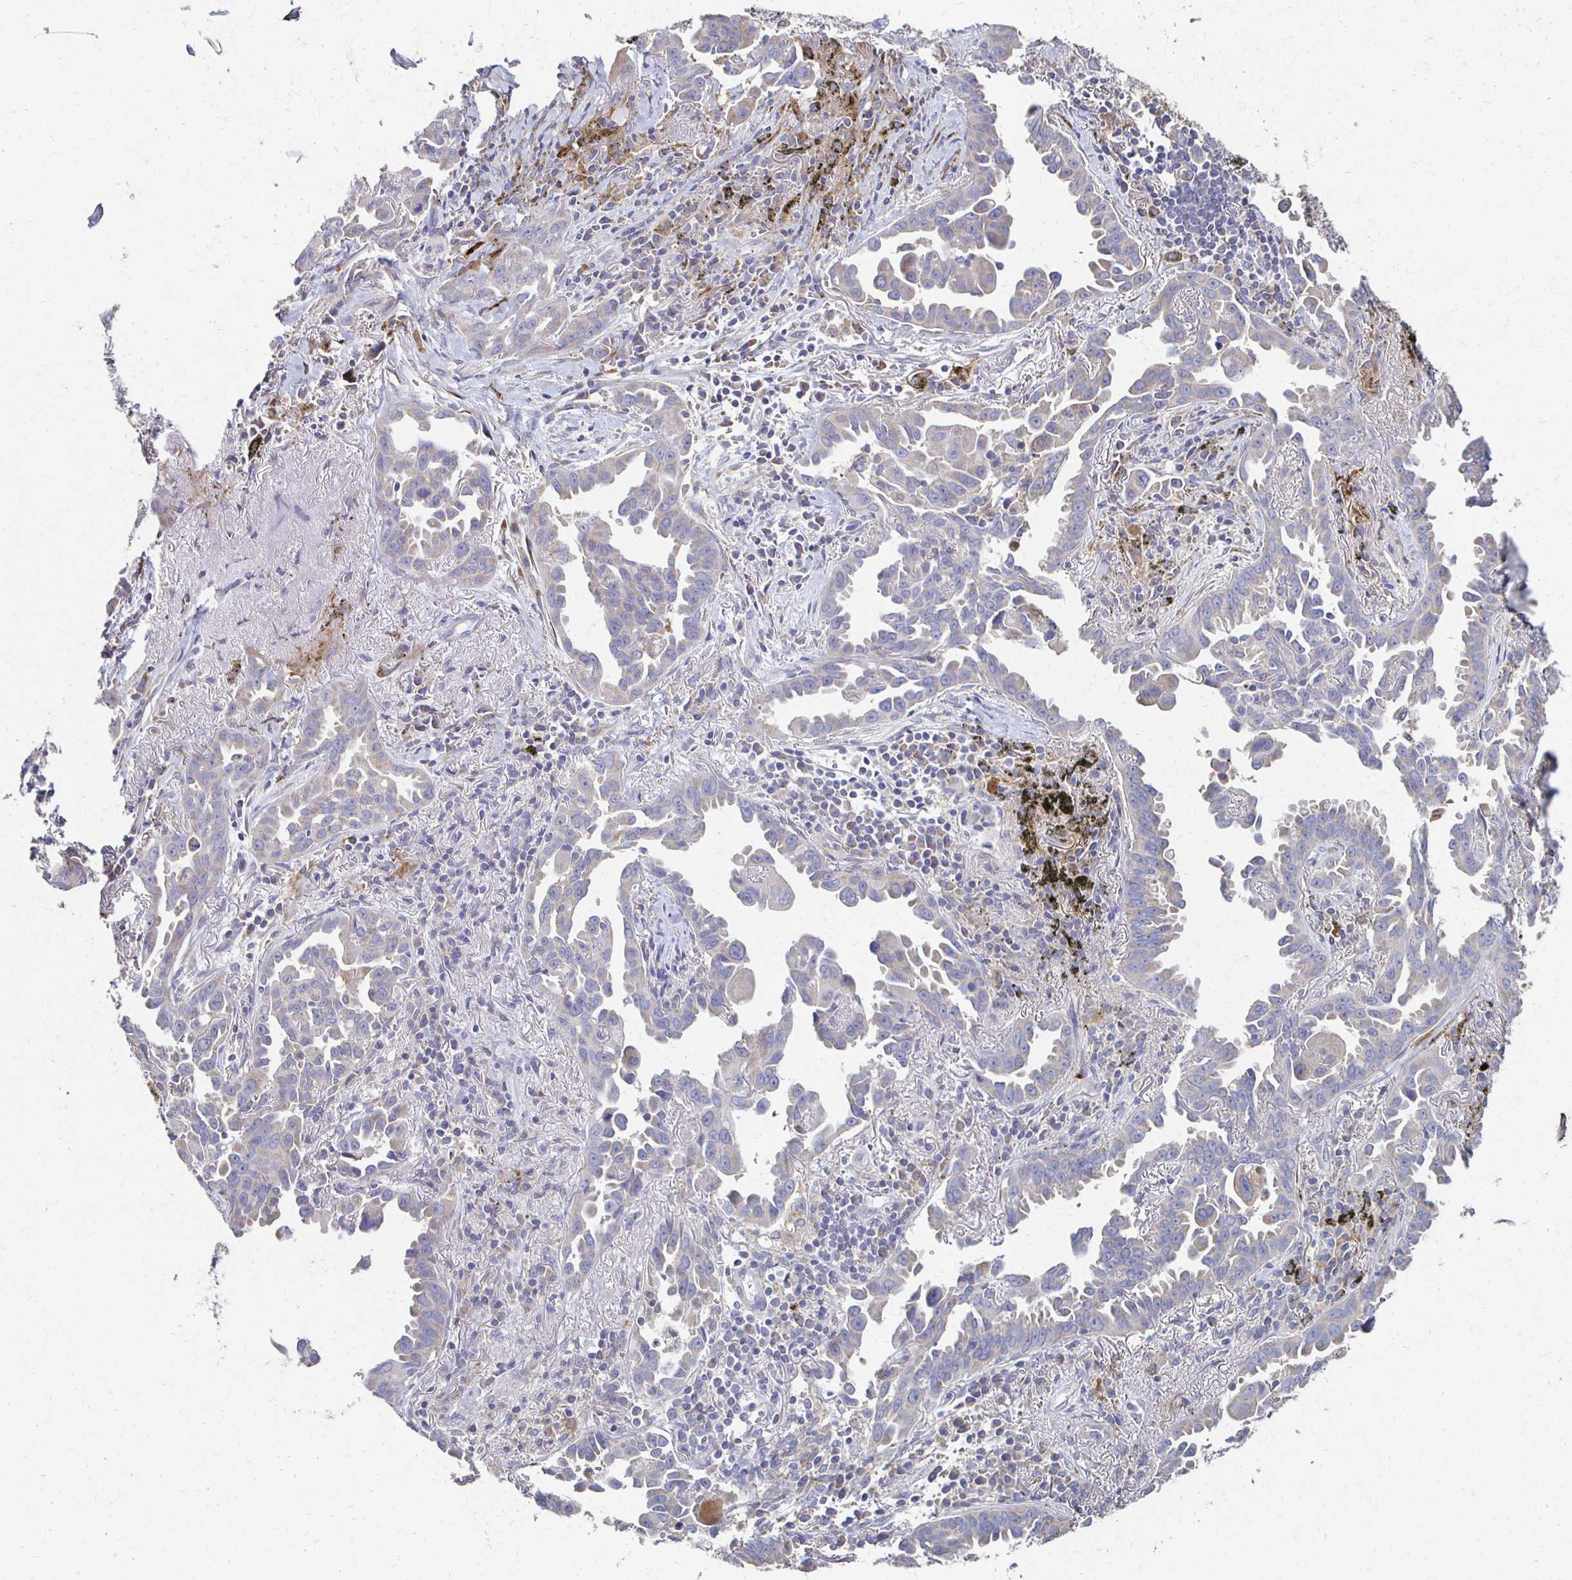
{"staining": {"intensity": "weak", "quantity": "<25%", "location": "cytoplasmic/membranous"}, "tissue": "lung cancer", "cell_type": "Tumor cells", "image_type": "cancer", "snomed": [{"axis": "morphology", "description": "Adenocarcinoma, NOS"}, {"axis": "topography", "description": "Lung"}], "caption": "The micrograph demonstrates no significant positivity in tumor cells of lung adenocarcinoma.", "gene": "CX3CR1", "patient": {"sex": "male", "age": 68}}